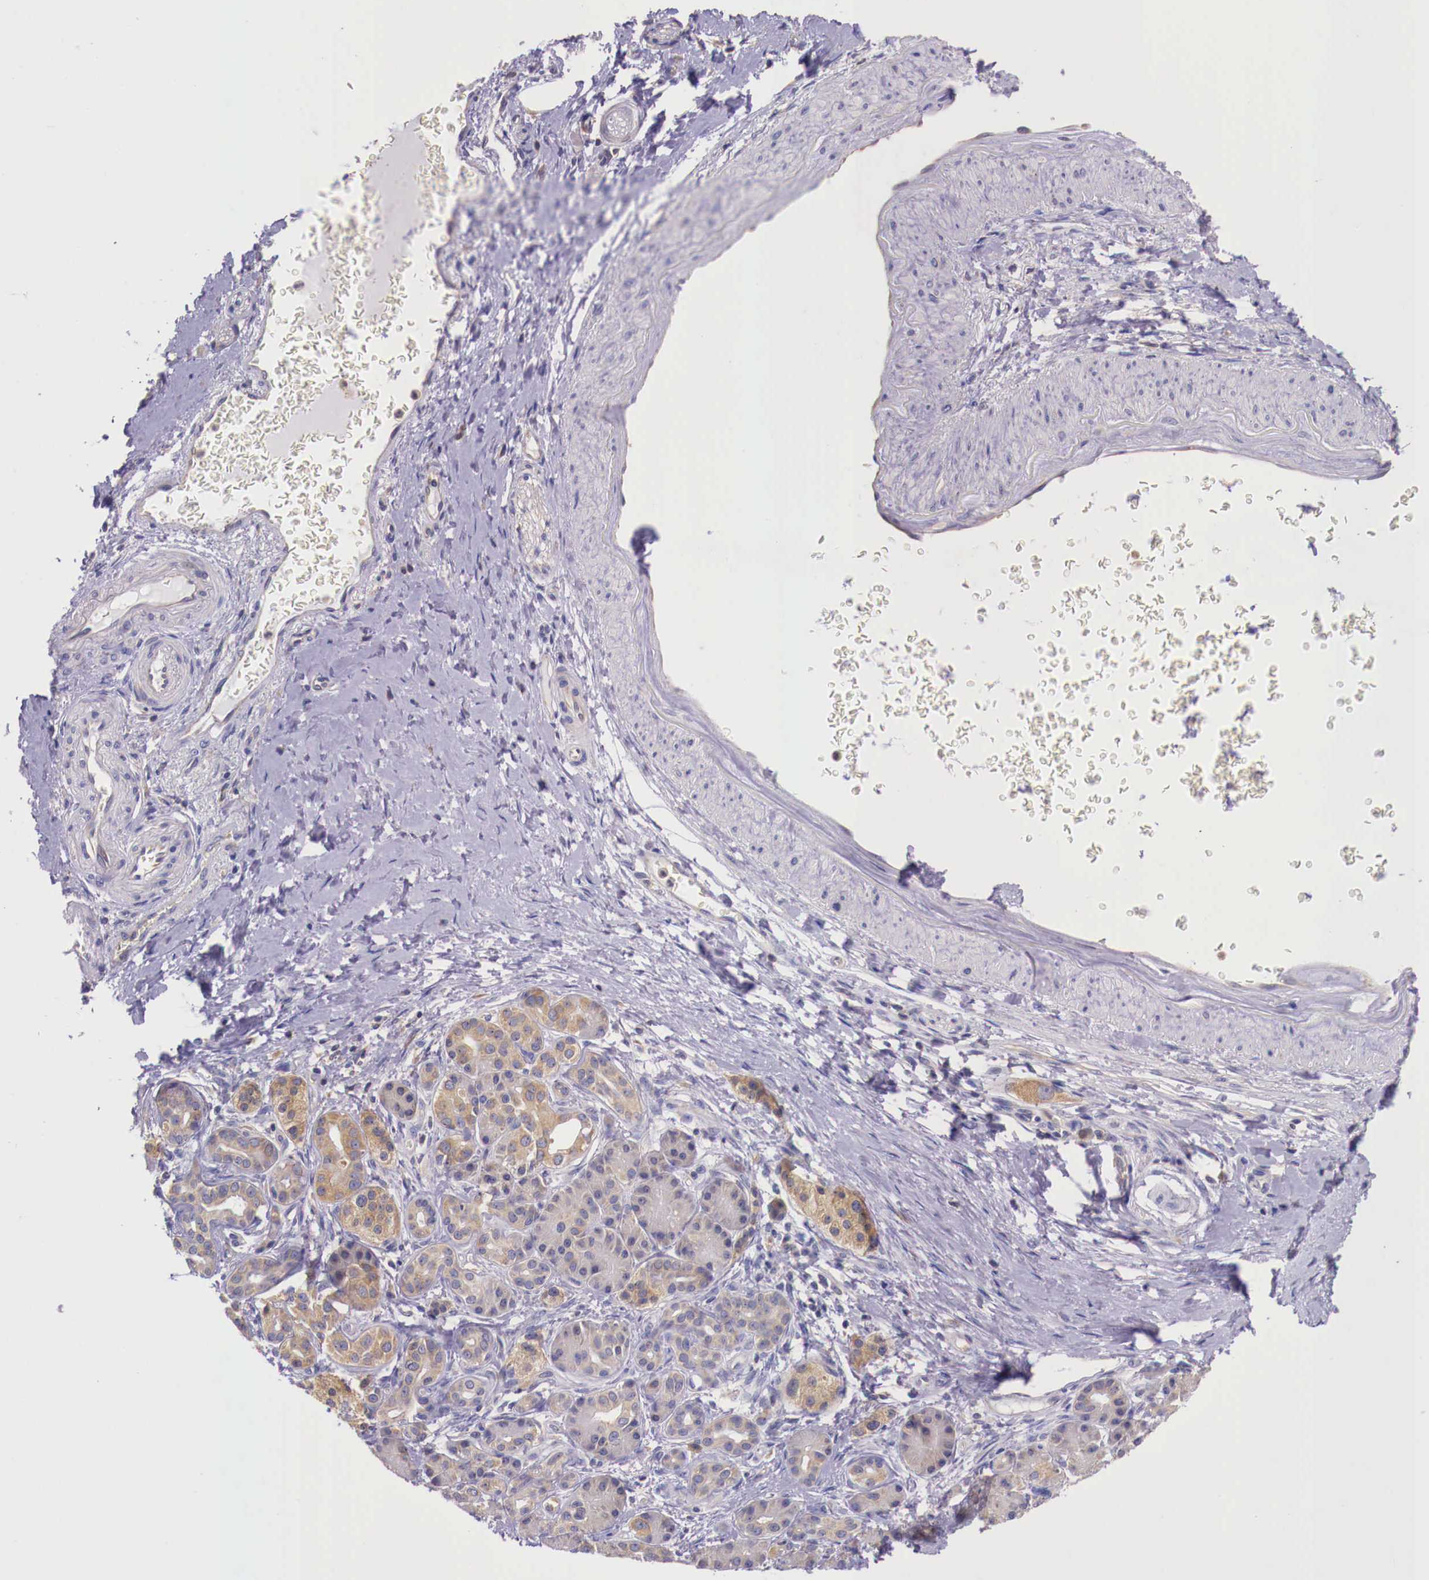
{"staining": {"intensity": "weak", "quantity": "25%-75%", "location": "cytoplasmic/membranous"}, "tissue": "pancreatic cancer", "cell_type": "Tumor cells", "image_type": "cancer", "snomed": [{"axis": "morphology", "description": "Adenocarcinoma, NOS"}, {"axis": "topography", "description": "Pancreas"}], "caption": "Adenocarcinoma (pancreatic) was stained to show a protein in brown. There is low levels of weak cytoplasmic/membranous positivity in about 25%-75% of tumor cells.", "gene": "GRIPAP1", "patient": {"sex": "female", "age": 66}}